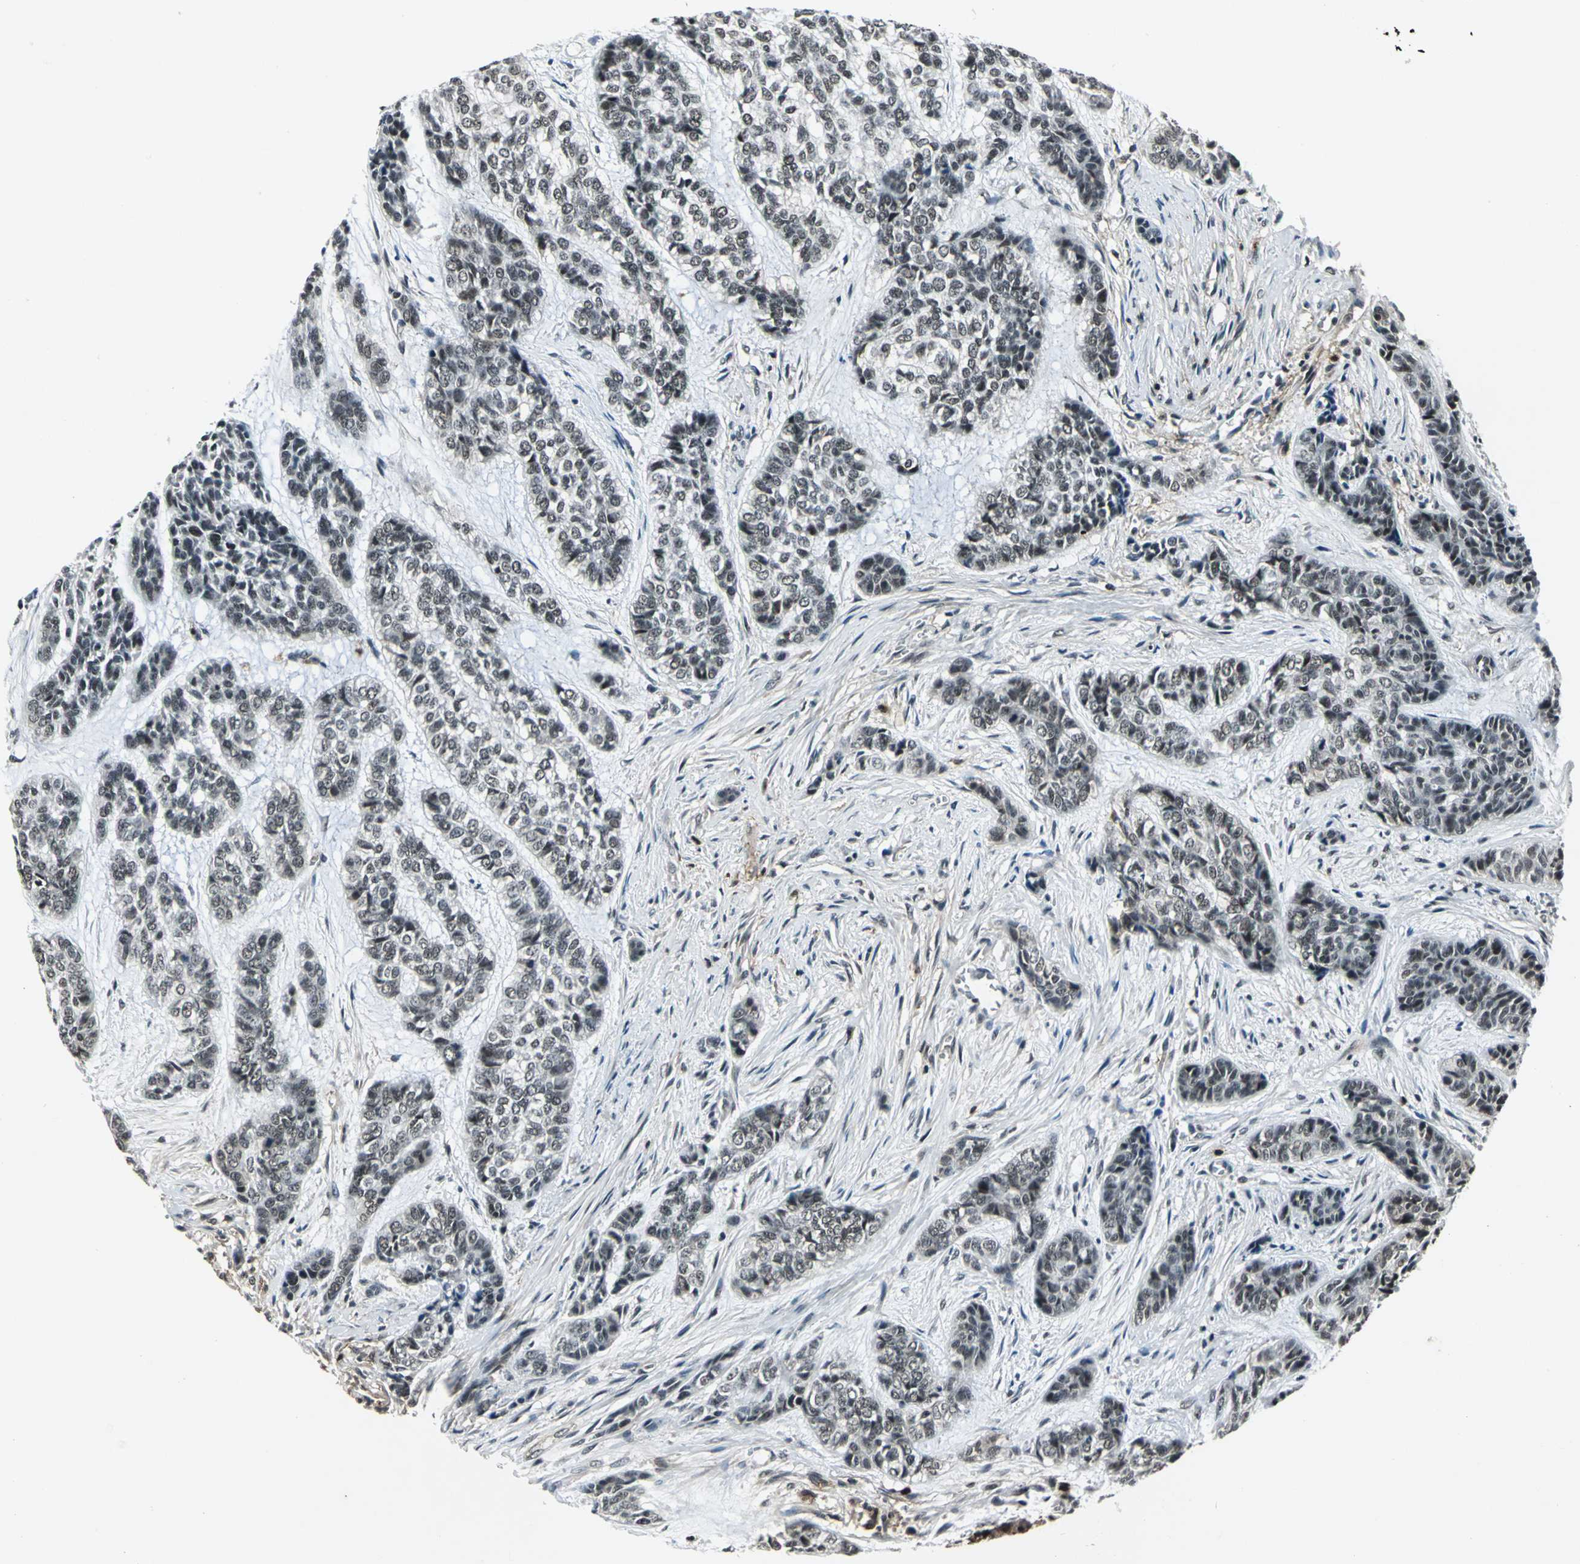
{"staining": {"intensity": "weak", "quantity": "<25%", "location": "nuclear"}, "tissue": "skin cancer", "cell_type": "Tumor cells", "image_type": "cancer", "snomed": [{"axis": "morphology", "description": "Basal cell carcinoma"}, {"axis": "topography", "description": "Skin"}], "caption": "Immunohistochemical staining of skin cancer (basal cell carcinoma) displays no significant expression in tumor cells.", "gene": "NR2C2", "patient": {"sex": "female", "age": 64}}